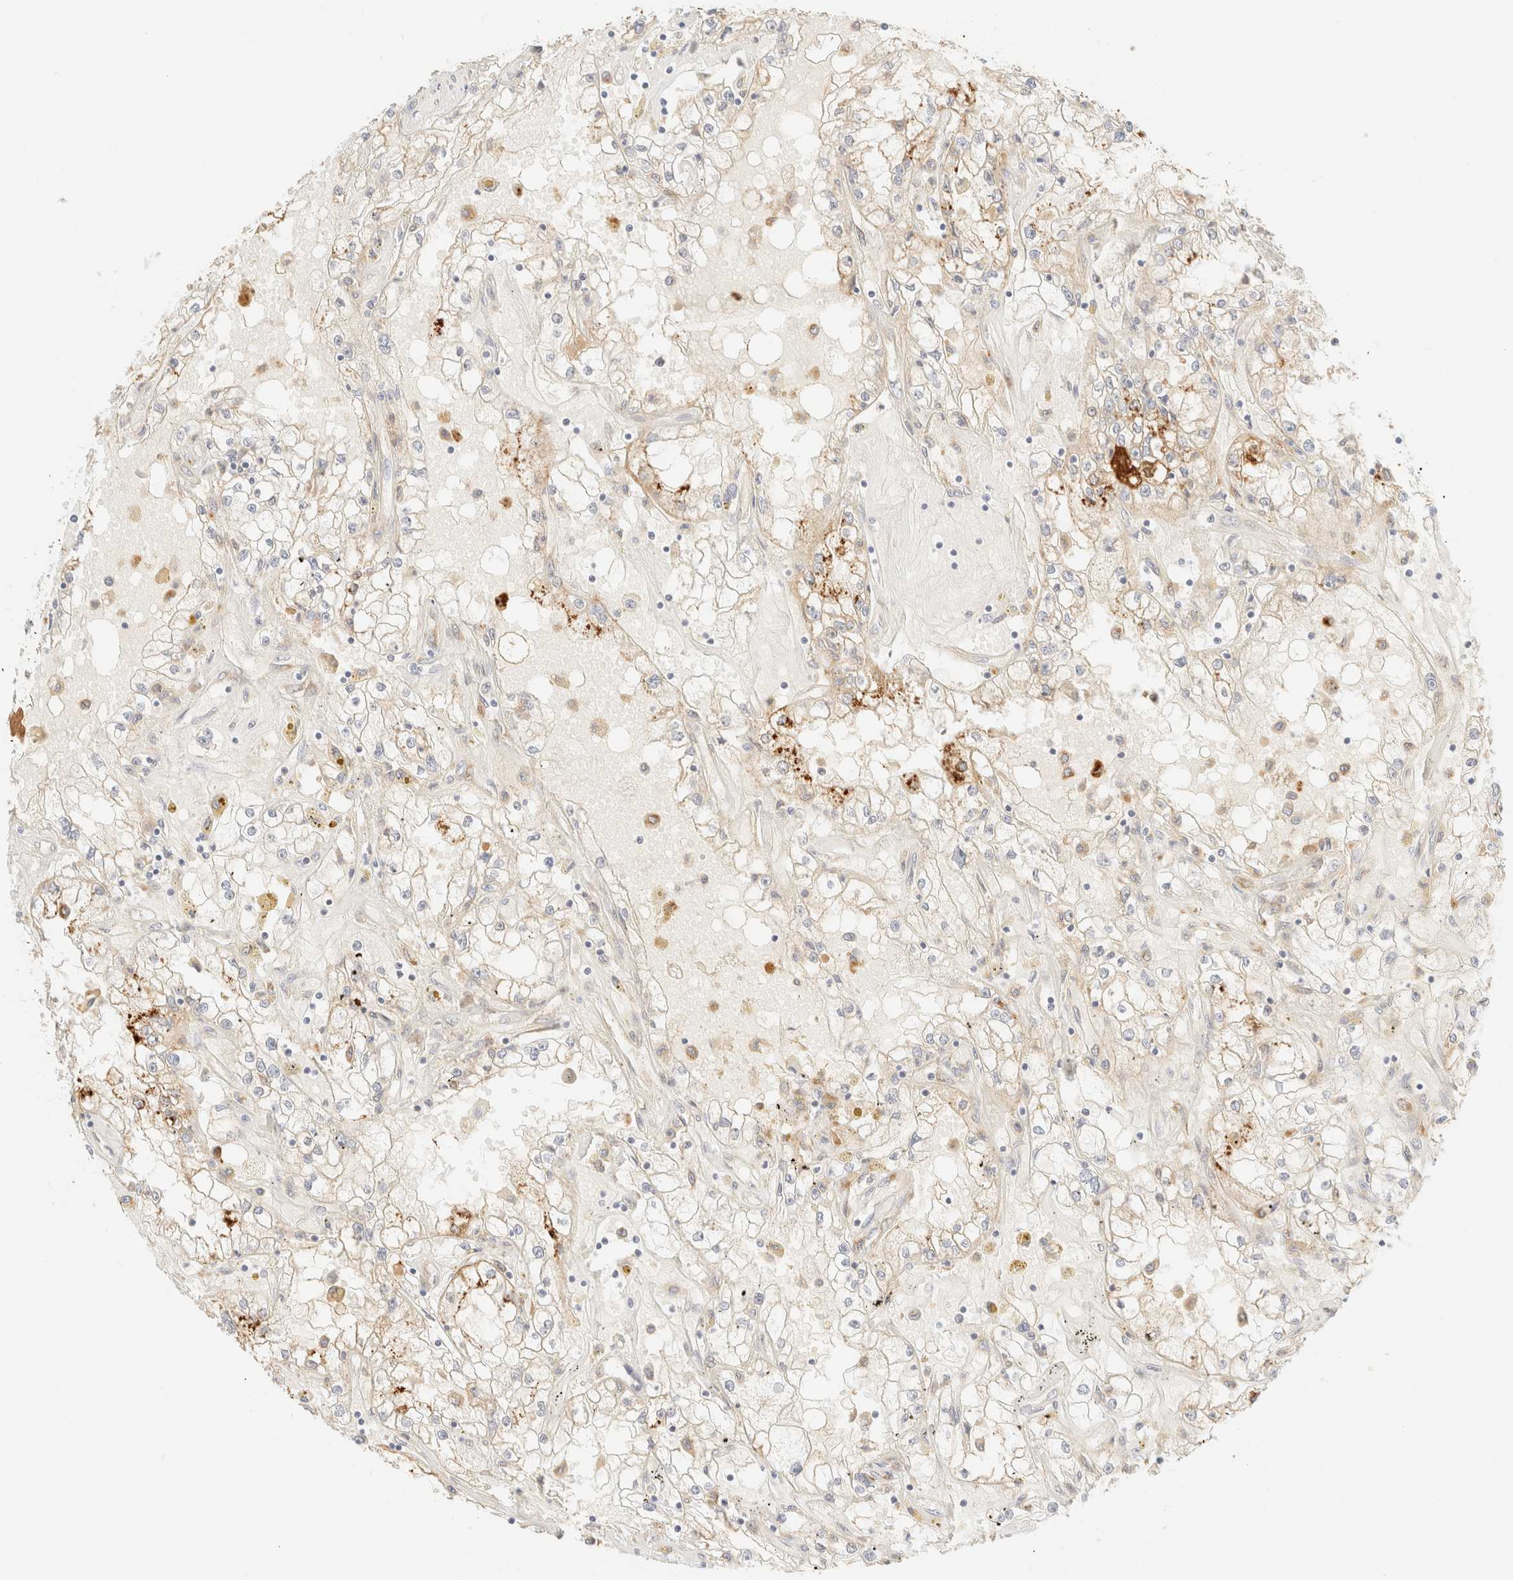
{"staining": {"intensity": "weak", "quantity": "<25%", "location": "cytoplasmic/membranous"}, "tissue": "renal cancer", "cell_type": "Tumor cells", "image_type": "cancer", "snomed": [{"axis": "morphology", "description": "Adenocarcinoma, NOS"}, {"axis": "topography", "description": "Kidney"}], "caption": "A micrograph of human renal cancer (adenocarcinoma) is negative for staining in tumor cells.", "gene": "FHOD1", "patient": {"sex": "male", "age": 56}}